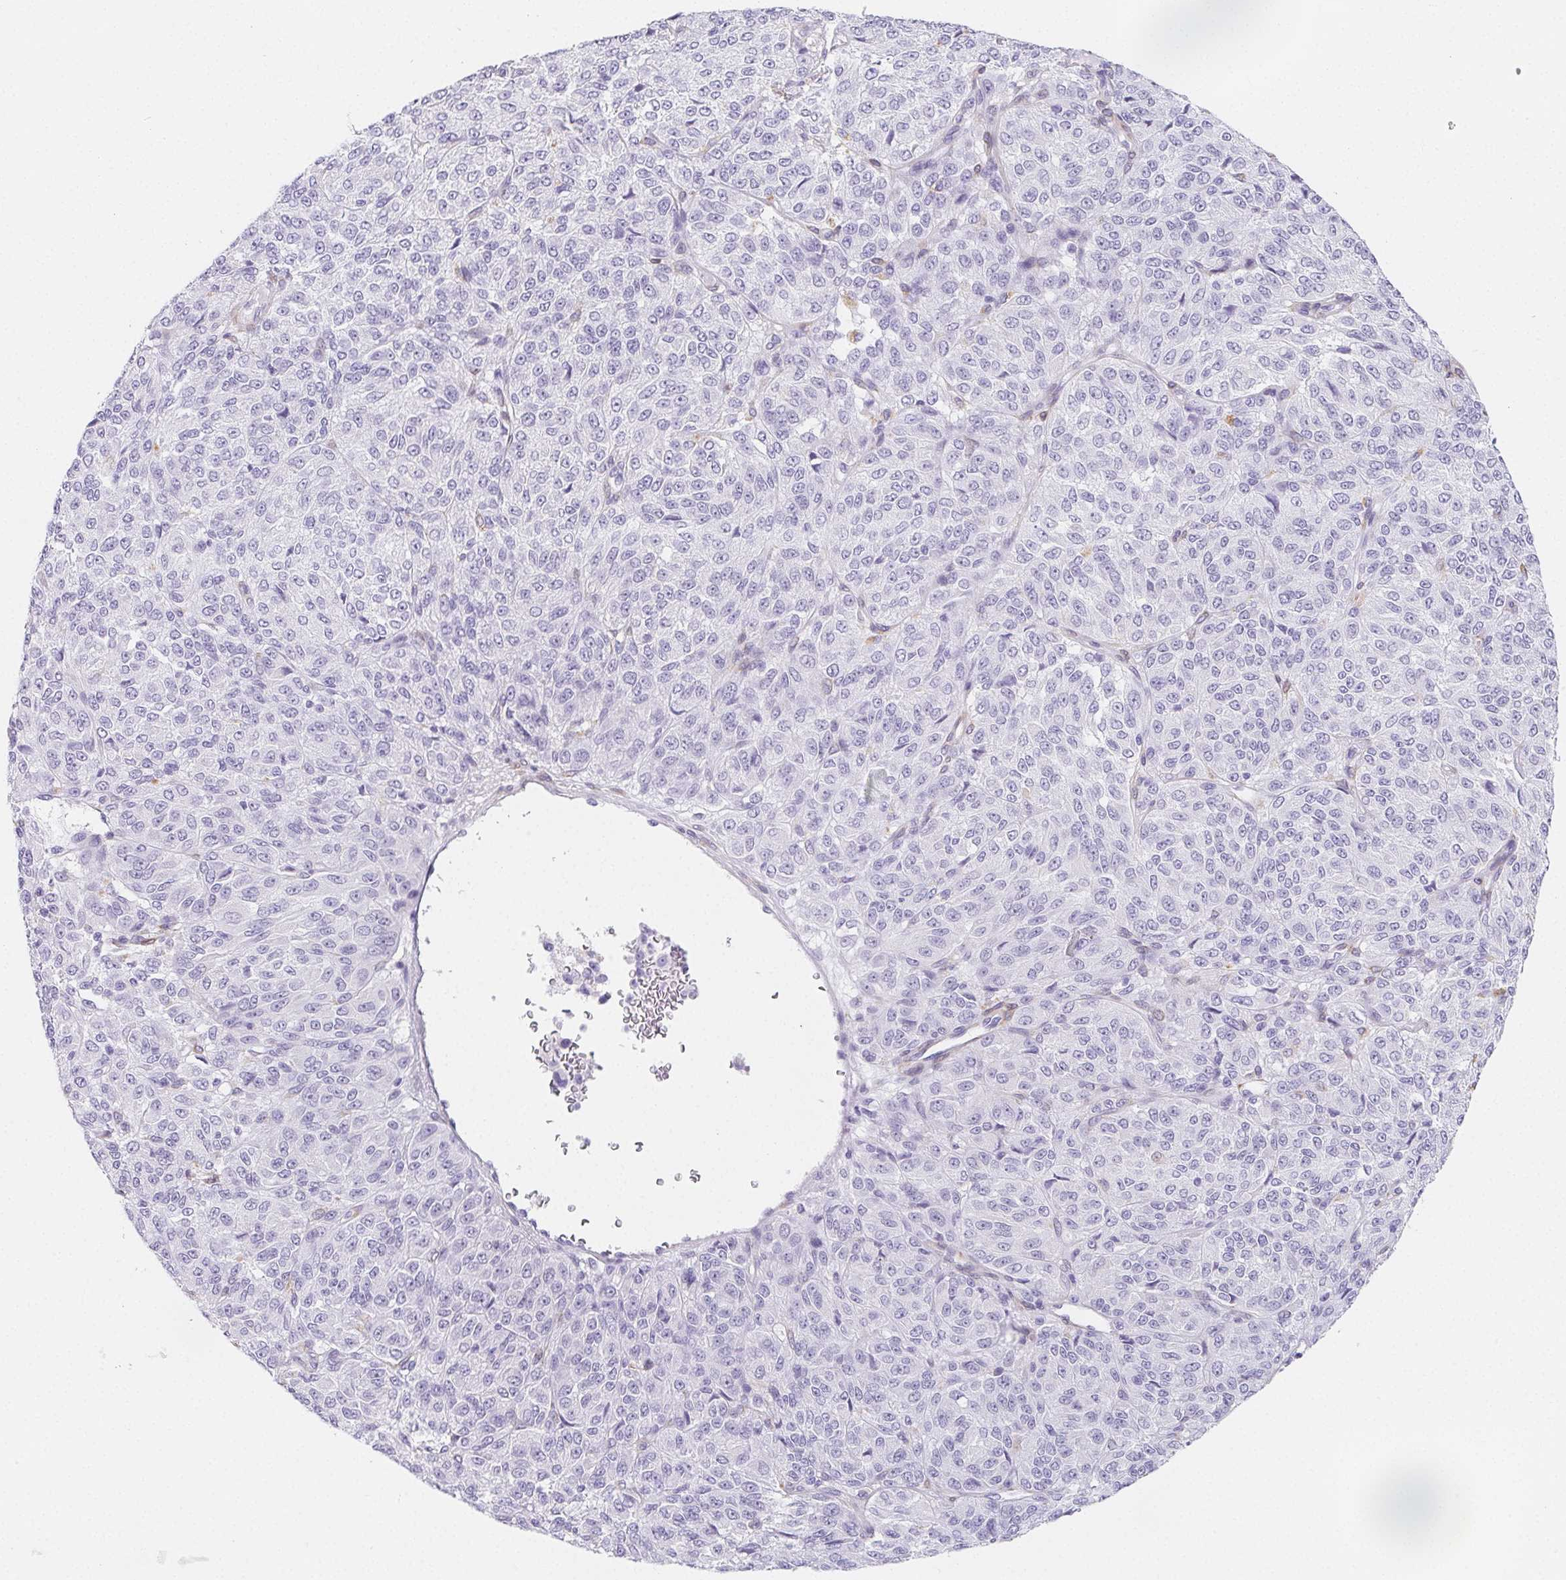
{"staining": {"intensity": "negative", "quantity": "none", "location": "none"}, "tissue": "melanoma", "cell_type": "Tumor cells", "image_type": "cancer", "snomed": [{"axis": "morphology", "description": "Malignant melanoma, Metastatic site"}, {"axis": "topography", "description": "Brain"}], "caption": "DAB immunohistochemical staining of human malignant melanoma (metastatic site) shows no significant expression in tumor cells.", "gene": "HRC", "patient": {"sex": "female", "age": 56}}